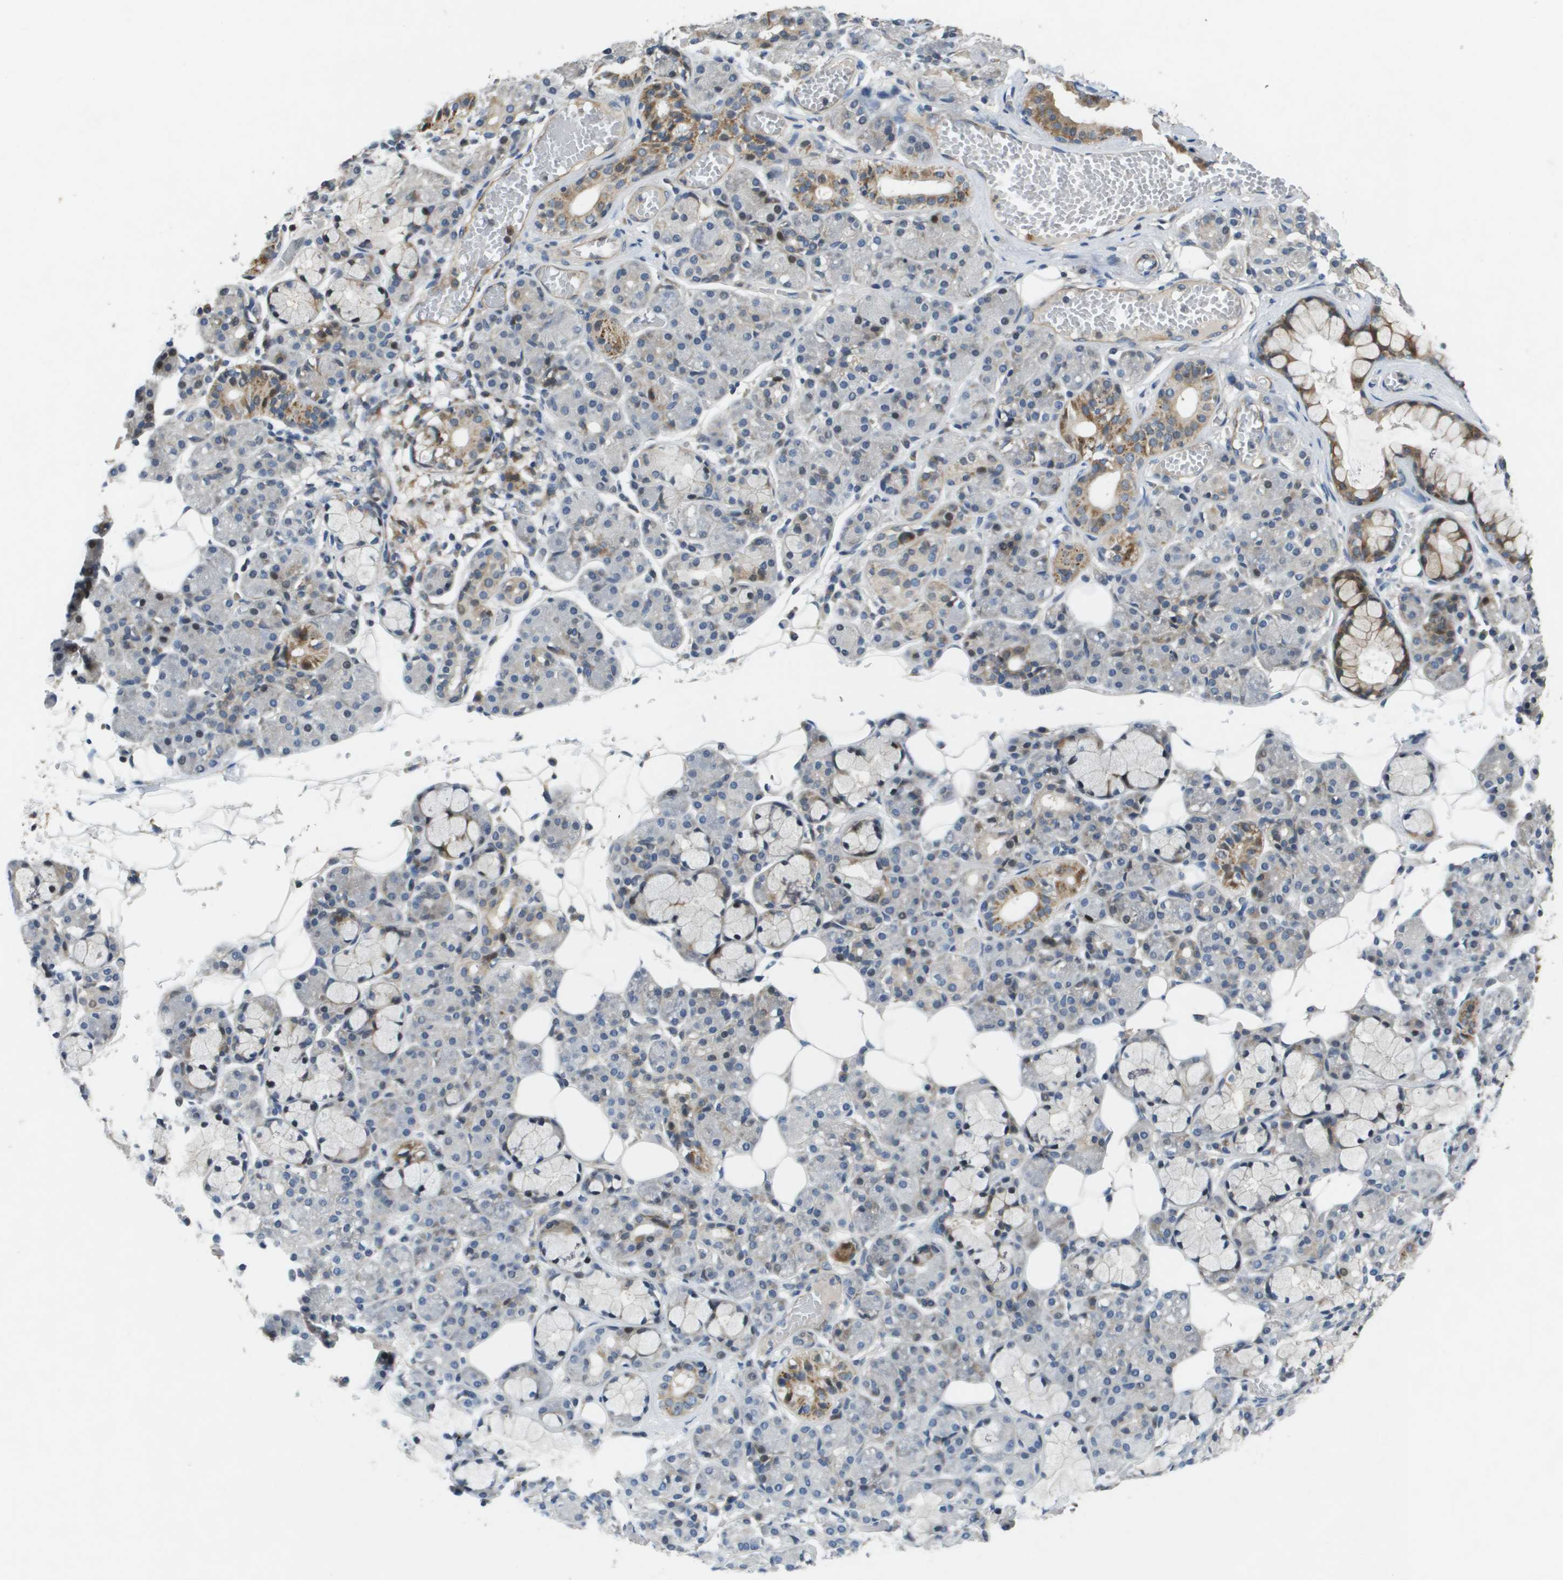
{"staining": {"intensity": "moderate", "quantity": "<25%", "location": "cytoplasmic/membranous,nuclear"}, "tissue": "salivary gland", "cell_type": "Glandular cells", "image_type": "normal", "snomed": [{"axis": "morphology", "description": "Normal tissue, NOS"}, {"axis": "topography", "description": "Salivary gland"}], "caption": "DAB immunohistochemical staining of normal human salivary gland demonstrates moderate cytoplasmic/membranous,nuclear protein staining in approximately <25% of glandular cells. (IHC, brightfield microscopy, high magnification).", "gene": "SCN4B", "patient": {"sex": "male", "age": 63}}